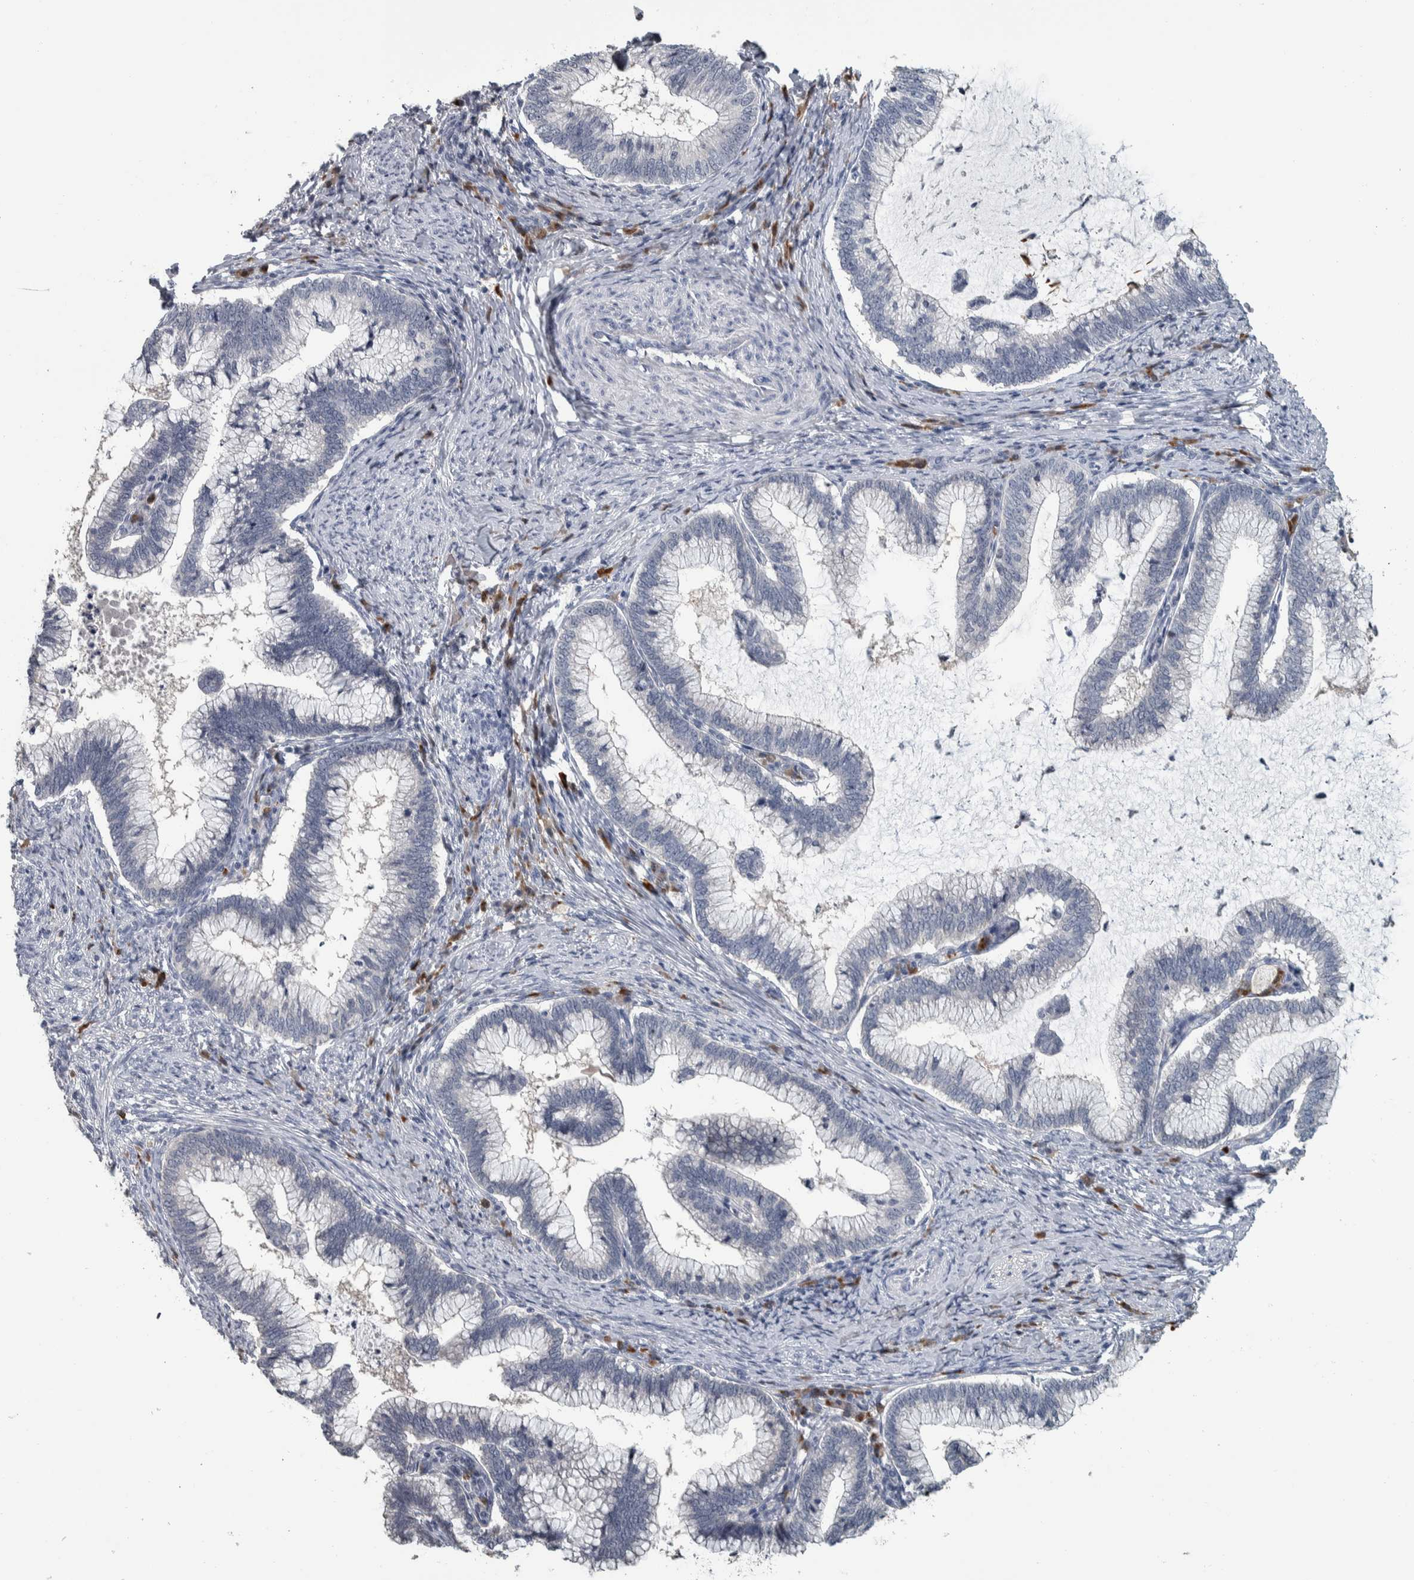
{"staining": {"intensity": "negative", "quantity": "none", "location": "none"}, "tissue": "cervical cancer", "cell_type": "Tumor cells", "image_type": "cancer", "snomed": [{"axis": "morphology", "description": "Adenocarcinoma, NOS"}, {"axis": "topography", "description": "Cervix"}], "caption": "Cervical adenocarcinoma stained for a protein using IHC exhibits no expression tumor cells.", "gene": "CAVIN4", "patient": {"sex": "female", "age": 36}}